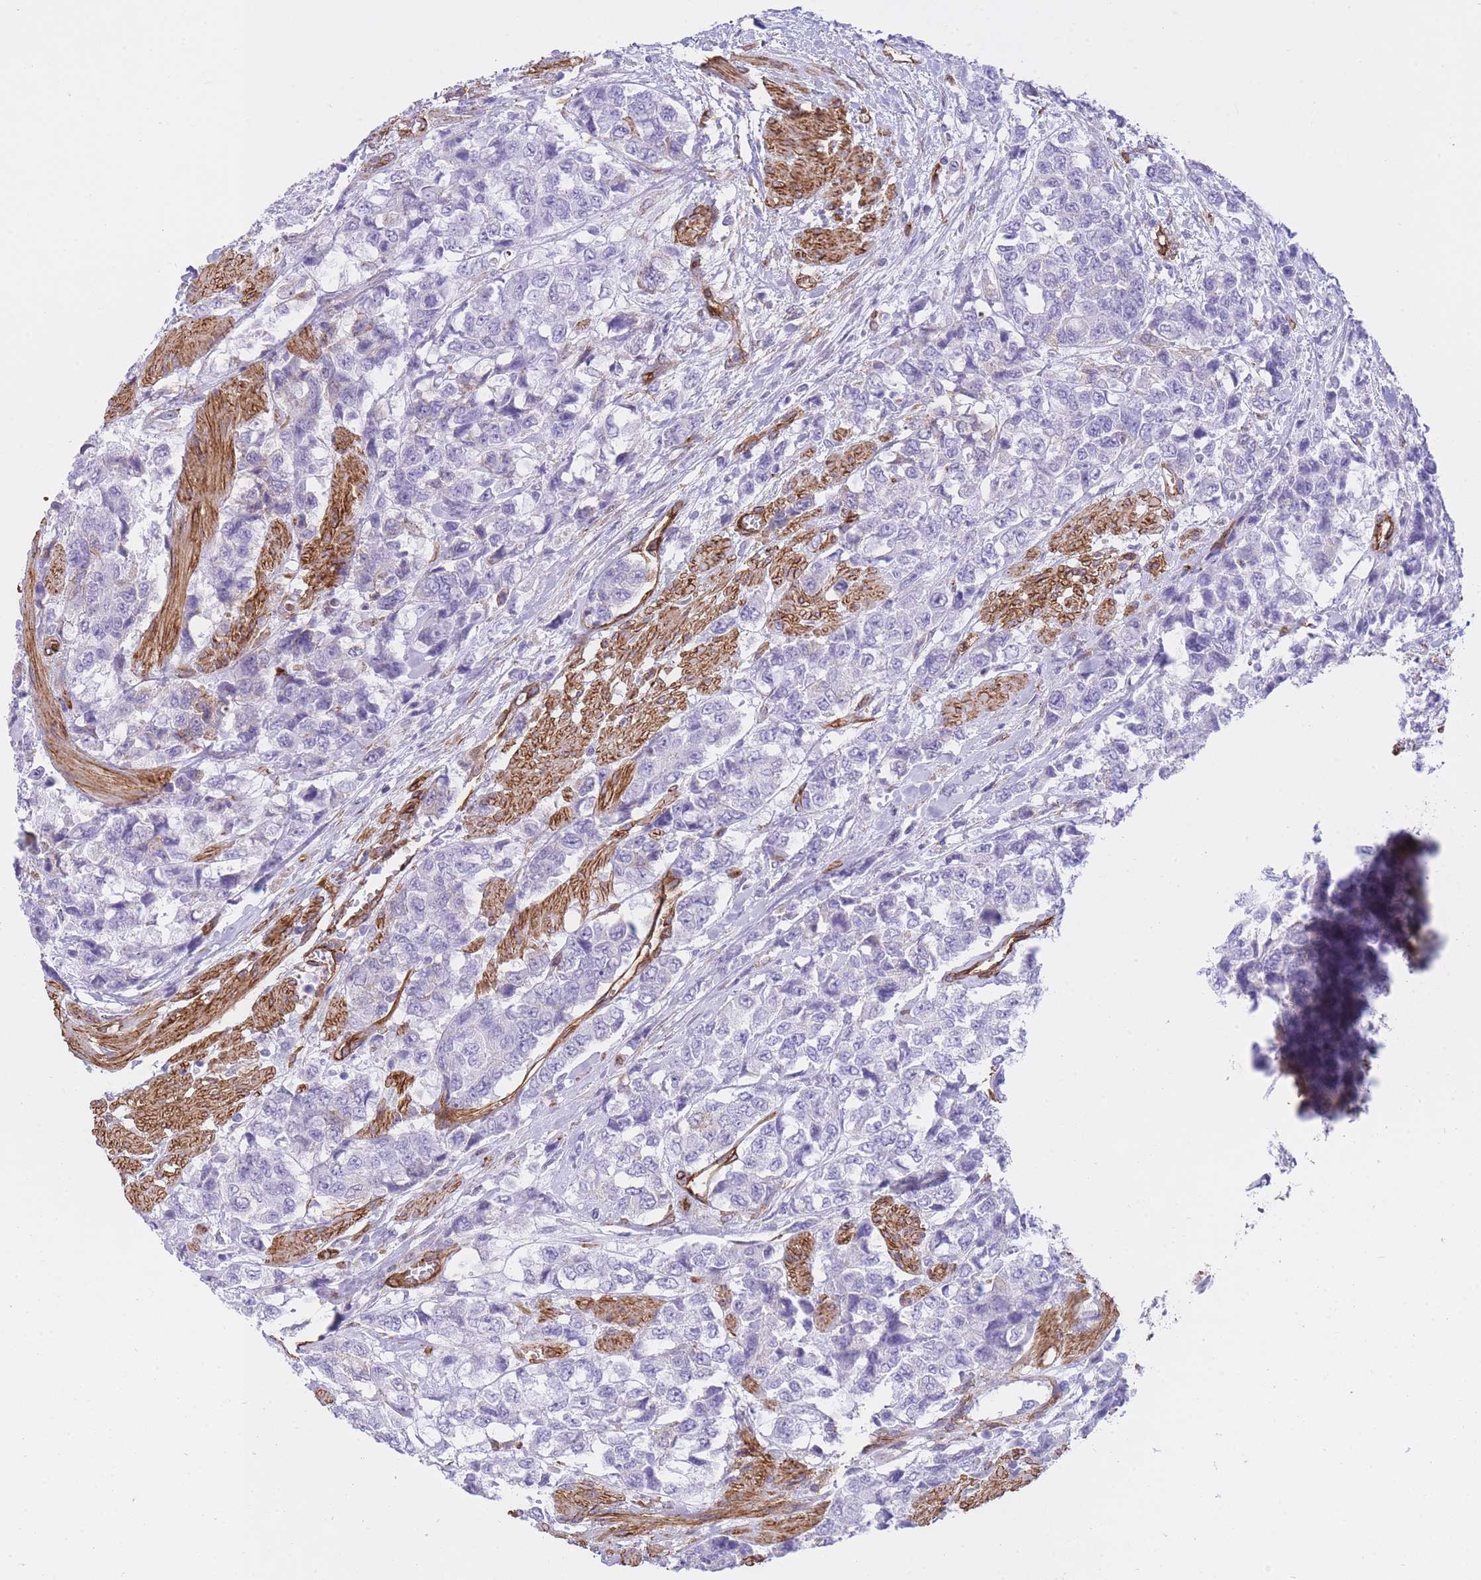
{"staining": {"intensity": "negative", "quantity": "none", "location": "none"}, "tissue": "urothelial cancer", "cell_type": "Tumor cells", "image_type": "cancer", "snomed": [{"axis": "morphology", "description": "Urothelial carcinoma, High grade"}, {"axis": "topography", "description": "Urinary bladder"}], "caption": "High magnification brightfield microscopy of urothelial carcinoma (high-grade) stained with DAB (brown) and counterstained with hematoxylin (blue): tumor cells show no significant staining.", "gene": "CAVIN1", "patient": {"sex": "female", "age": 78}}